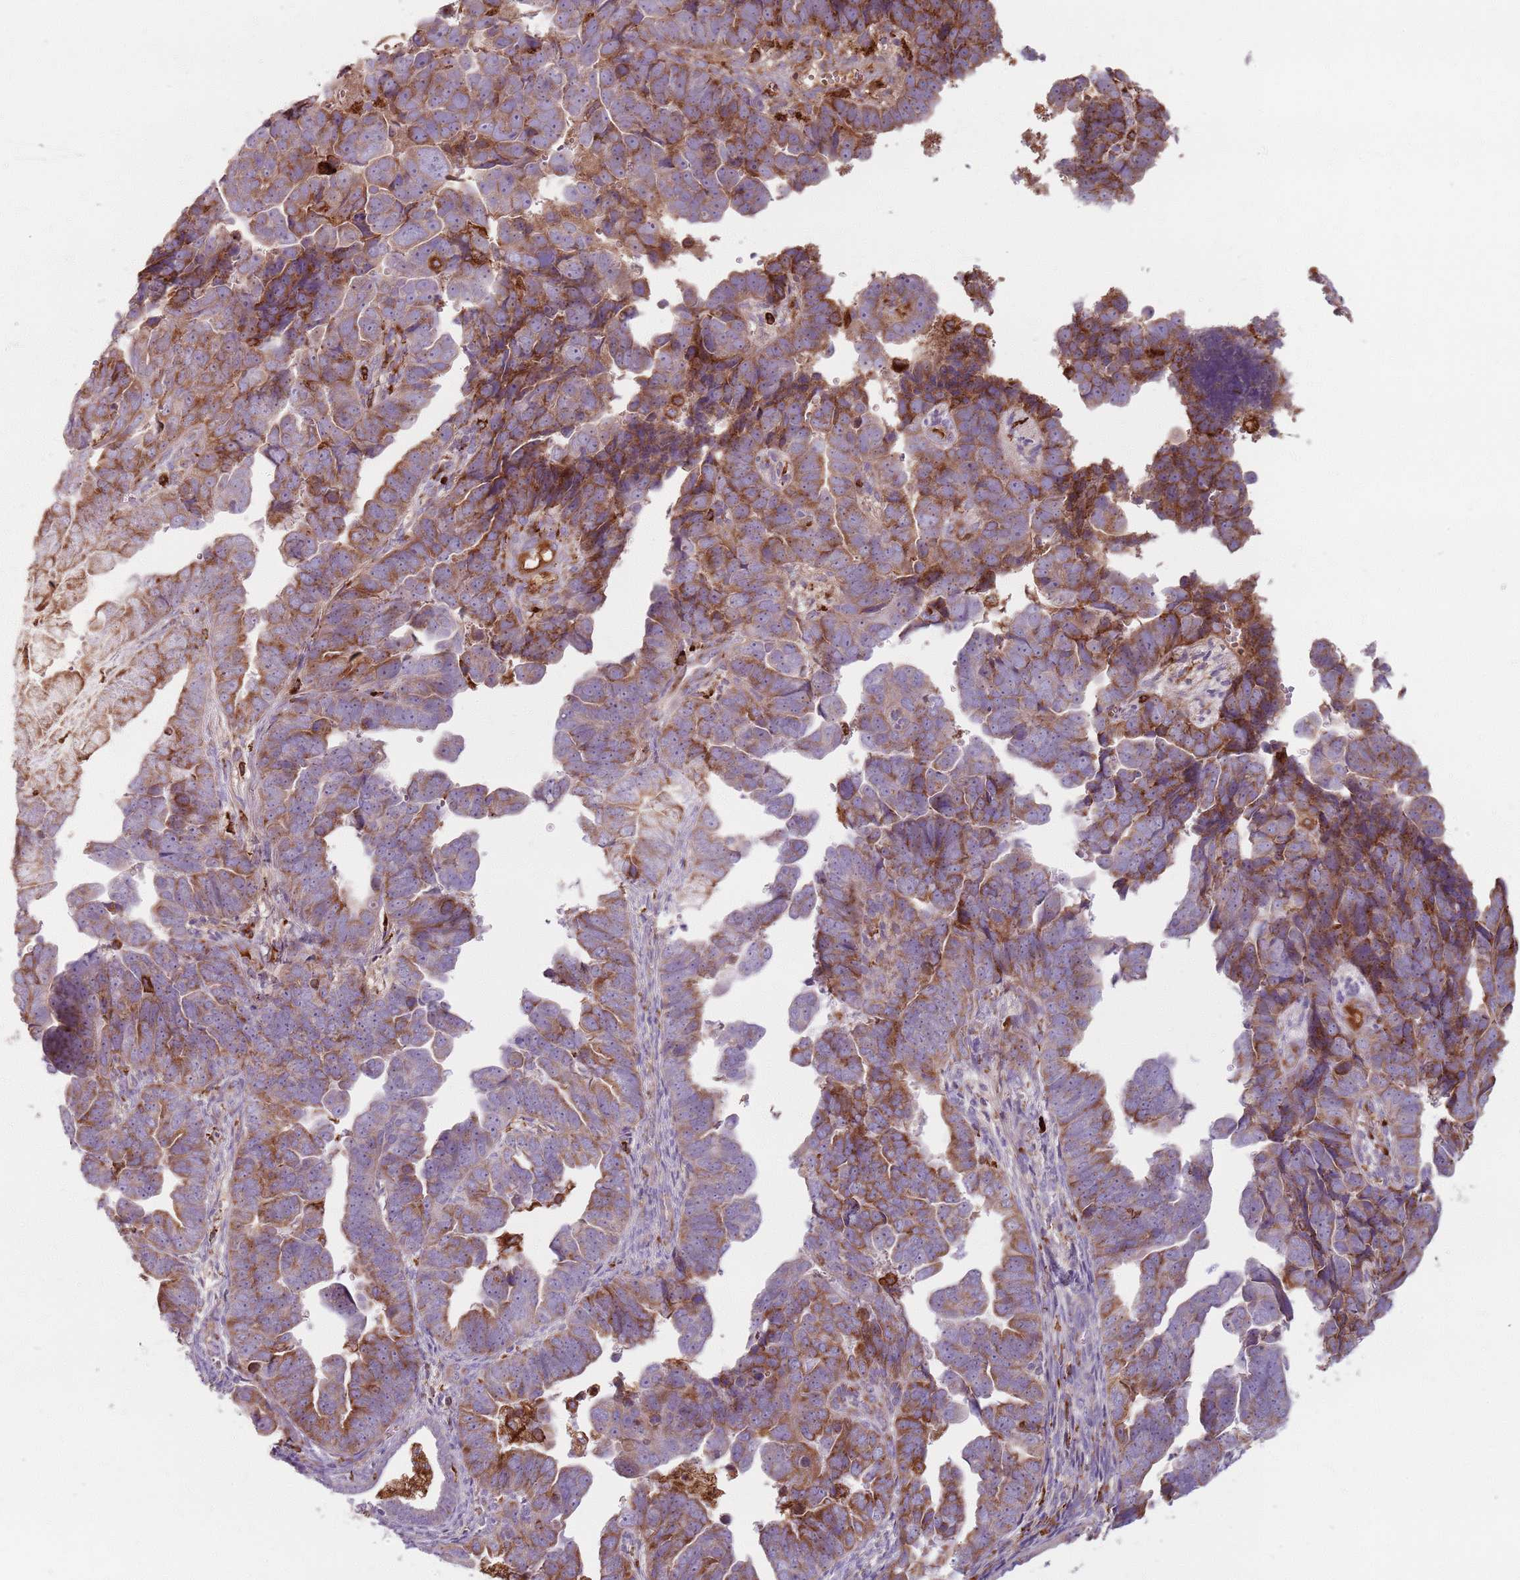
{"staining": {"intensity": "moderate", "quantity": "25%-75%", "location": "cytoplasmic/membranous"}, "tissue": "endometrial cancer", "cell_type": "Tumor cells", "image_type": "cancer", "snomed": [{"axis": "morphology", "description": "Adenocarcinoma, NOS"}, {"axis": "topography", "description": "Endometrium"}], "caption": "Human endometrial cancer stained with a protein marker shows moderate staining in tumor cells.", "gene": "COLGALT1", "patient": {"sex": "female", "age": 75}}